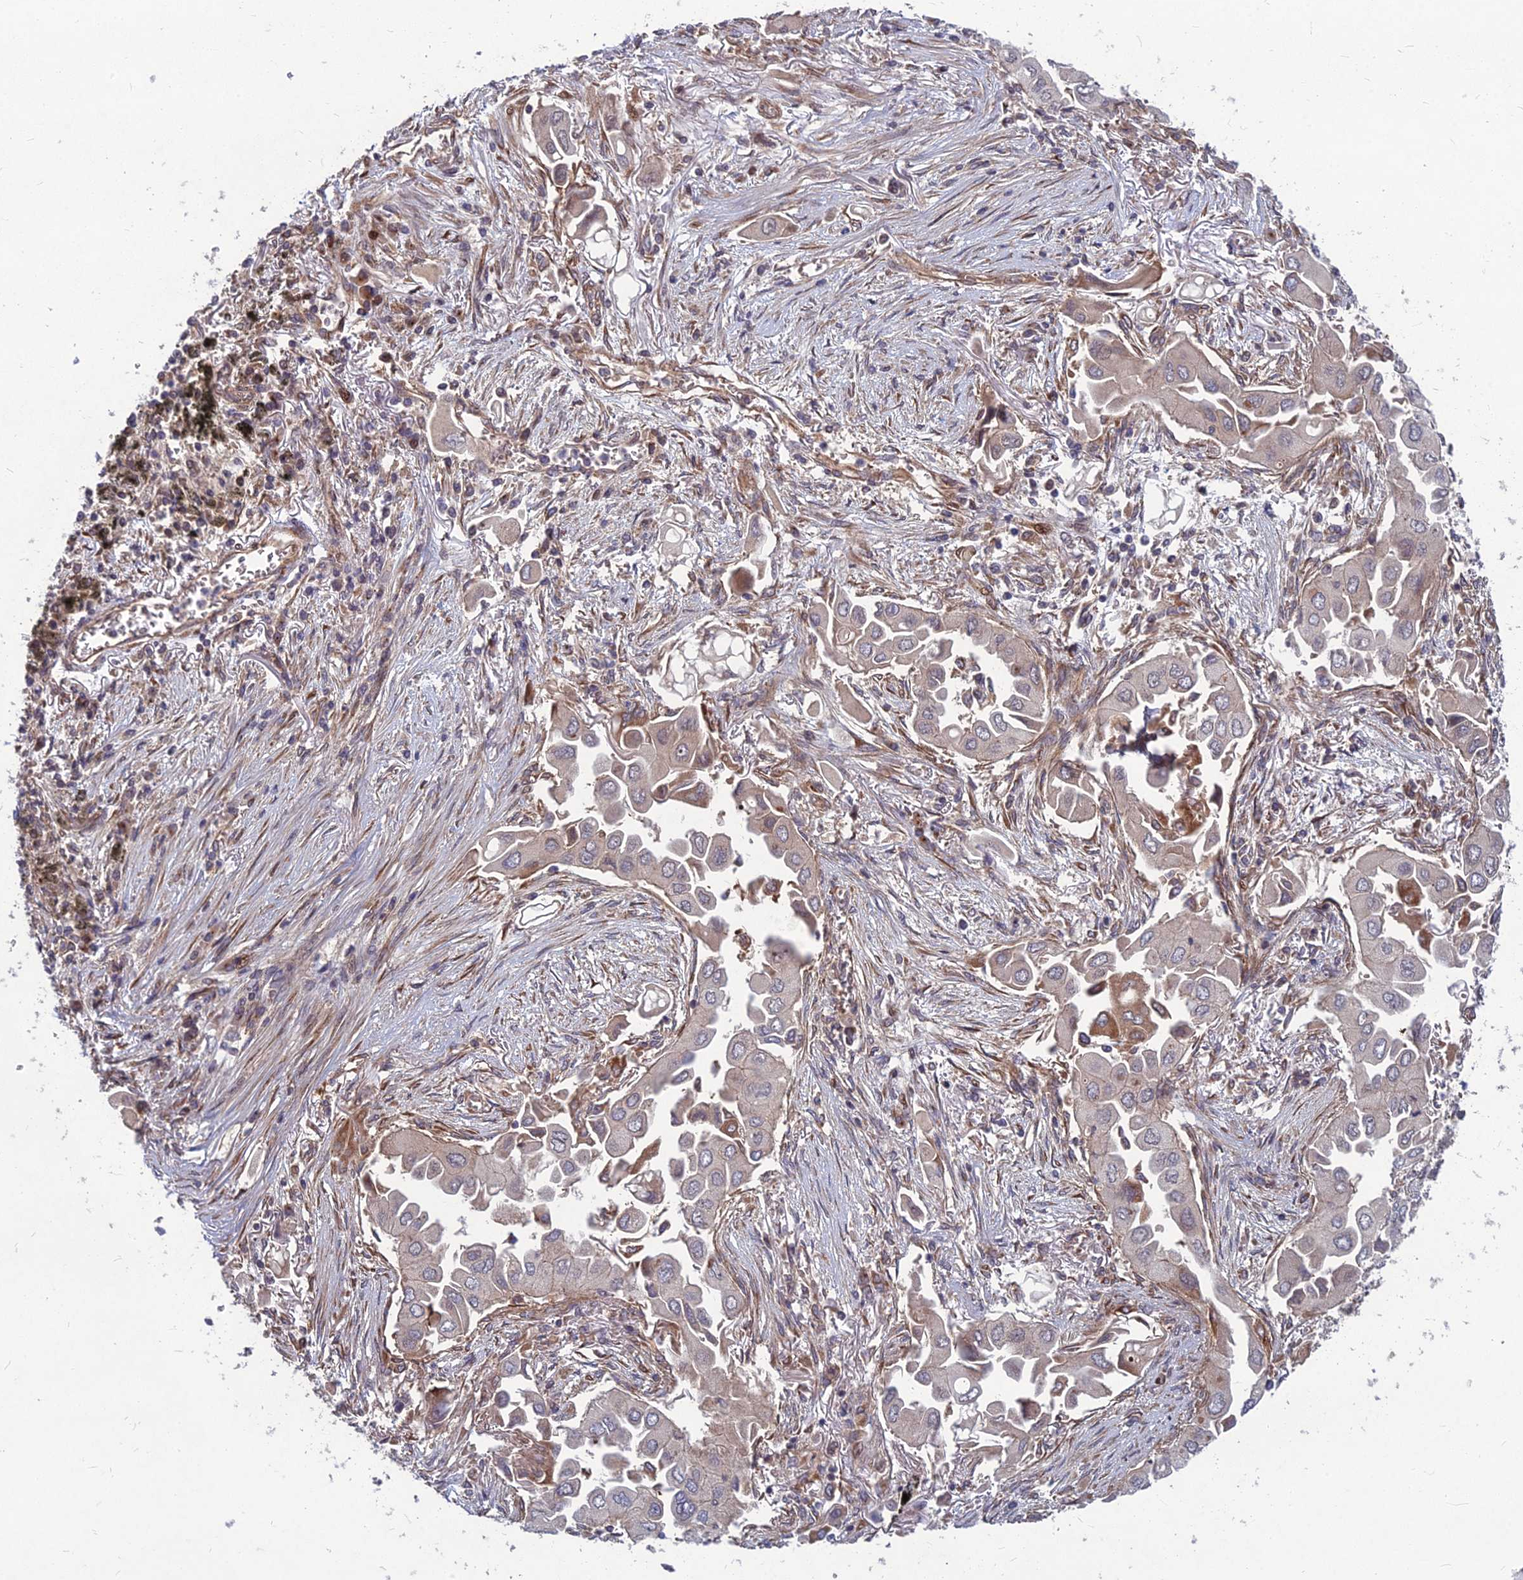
{"staining": {"intensity": "negative", "quantity": "none", "location": "none"}, "tissue": "lung cancer", "cell_type": "Tumor cells", "image_type": "cancer", "snomed": [{"axis": "morphology", "description": "Adenocarcinoma, NOS"}, {"axis": "topography", "description": "Lung"}], "caption": "The immunohistochemistry photomicrograph has no significant expression in tumor cells of lung cancer (adenocarcinoma) tissue. (DAB (3,3'-diaminobenzidine) immunohistochemistry visualized using brightfield microscopy, high magnification).", "gene": "MFSD8", "patient": {"sex": "female", "age": 76}}